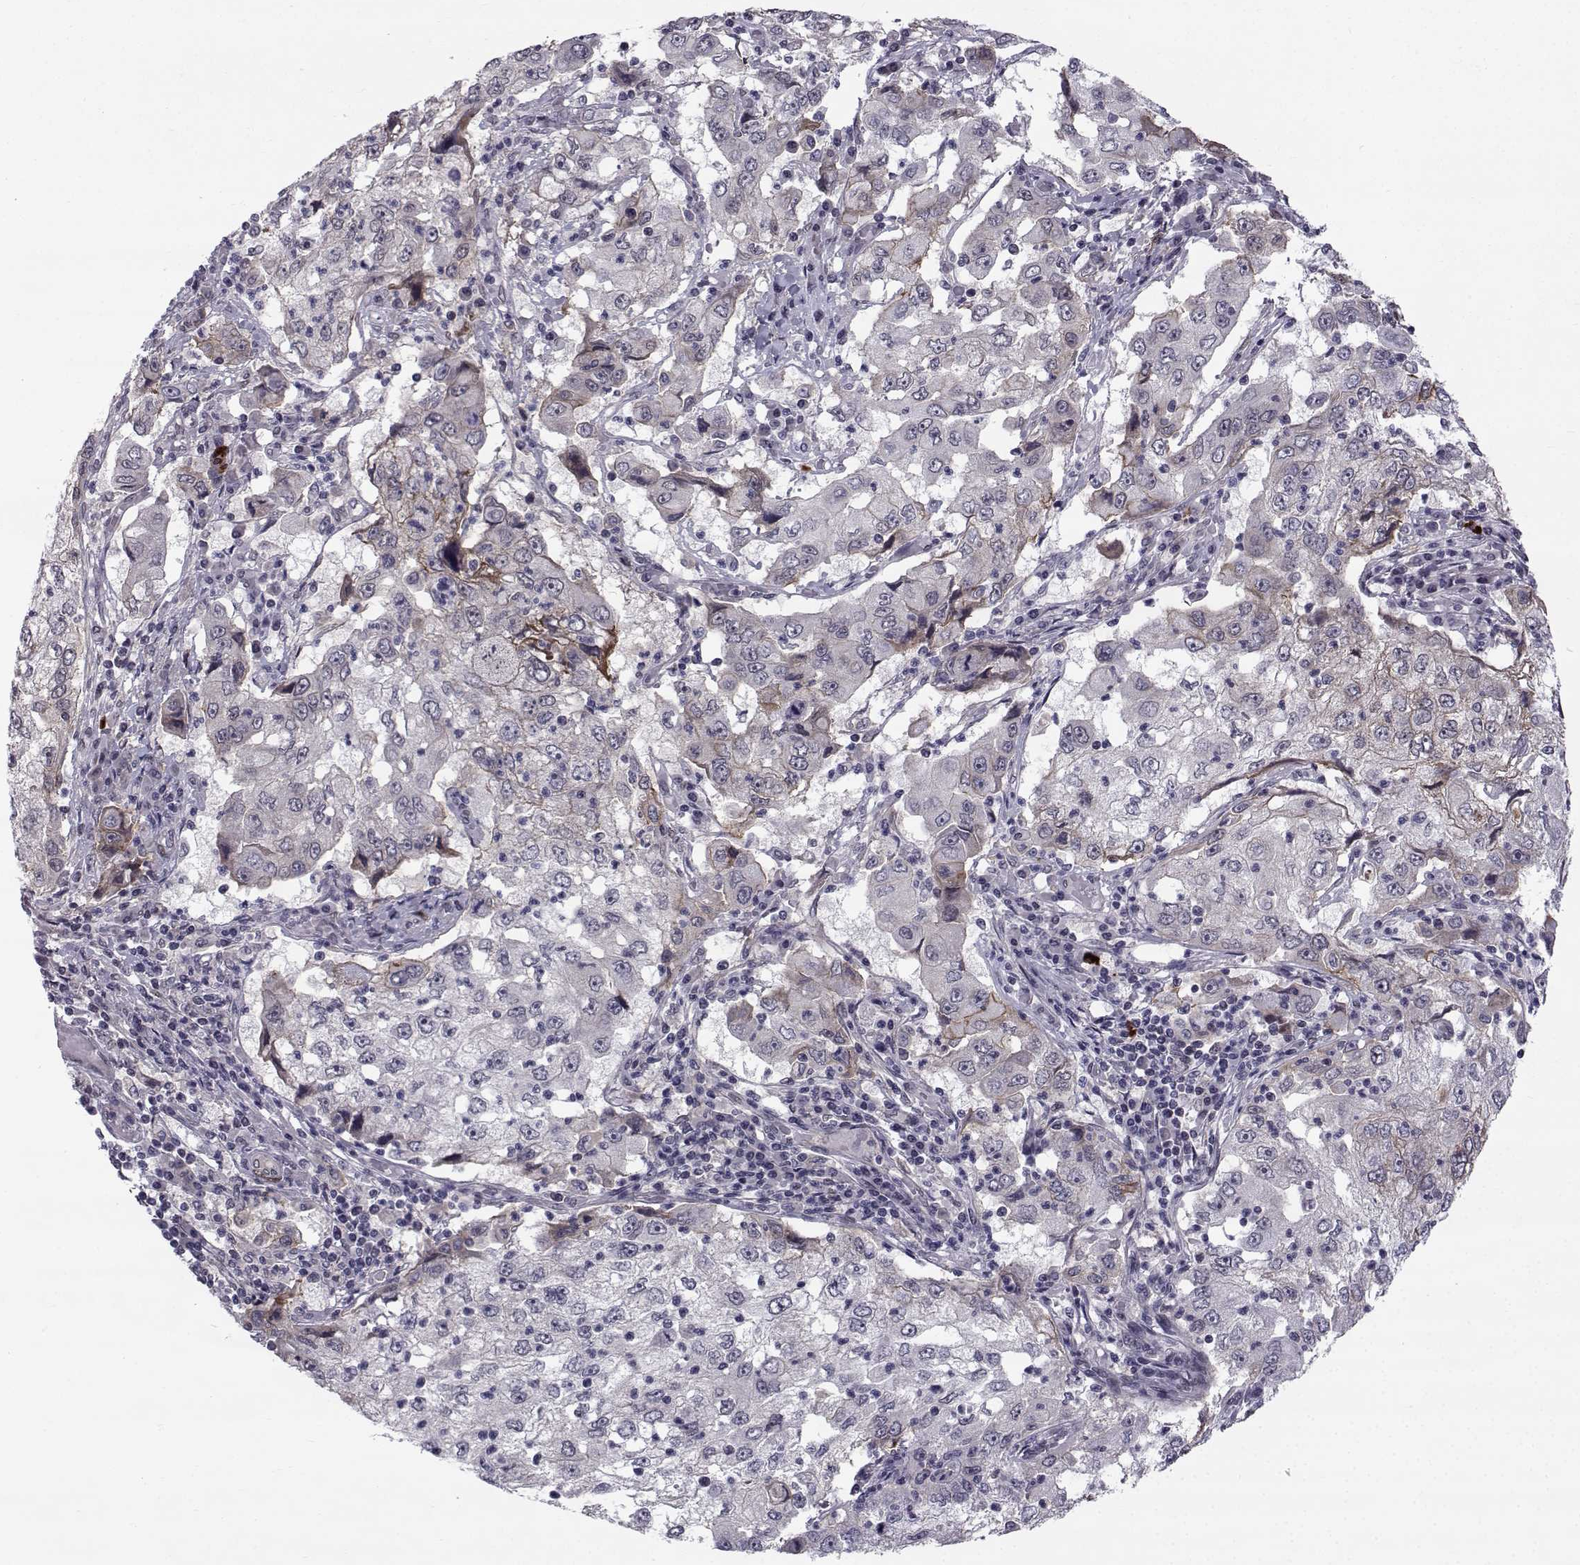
{"staining": {"intensity": "weak", "quantity": "<25%", "location": "cytoplasmic/membranous"}, "tissue": "cervical cancer", "cell_type": "Tumor cells", "image_type": "cancer", "snomed": [{"axis": "morphology", "description": "Squamous cell carcinoma, NOS"}, {"axis": "topography", "description": "Cervix"}], "caption": "Tumor cells show no significant protein expression in cervical squamous cell carcinoma. The staining was performed using DAB to visualize the protein expression in brown, while the nuclei were stained in blue with hematoxylin (Magnification: 20x).", "gene": "RBM24", "patient": {"sex": "female", "age": 36}}